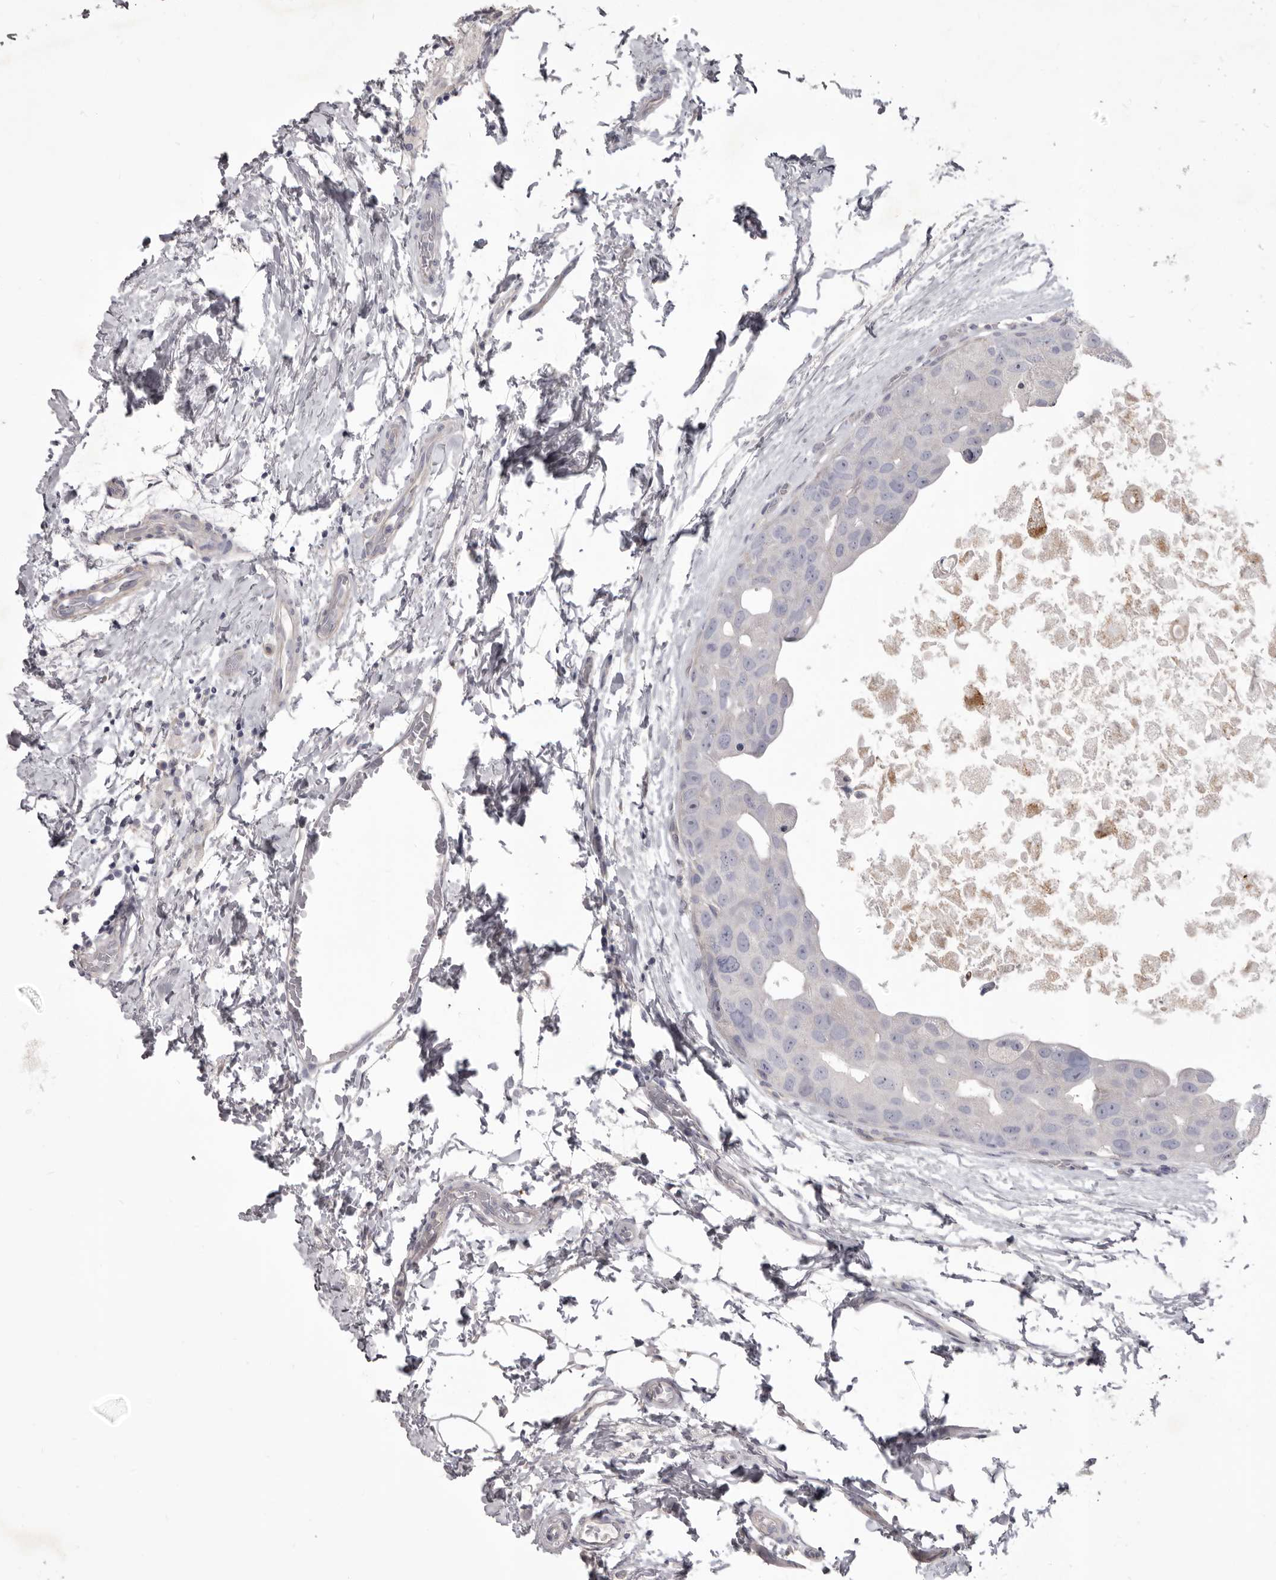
{"staining": {"intensity": "negative", "quantity": "none", "location": "none"}, "tissue": "breast cancer", "cell_type": "Tumor cells", "image_type": "cancer", "snomed": [{"axis": "morphology", "description": "Duct carcinoma"}, {"axis": "topography", "description": "Breast"}], "caption": "Tumor cells show no significant positivity in invasive ductal carcinoma (breast).", "gene": "P2RX6", "patient": {"sex": "female", "age": 62}}